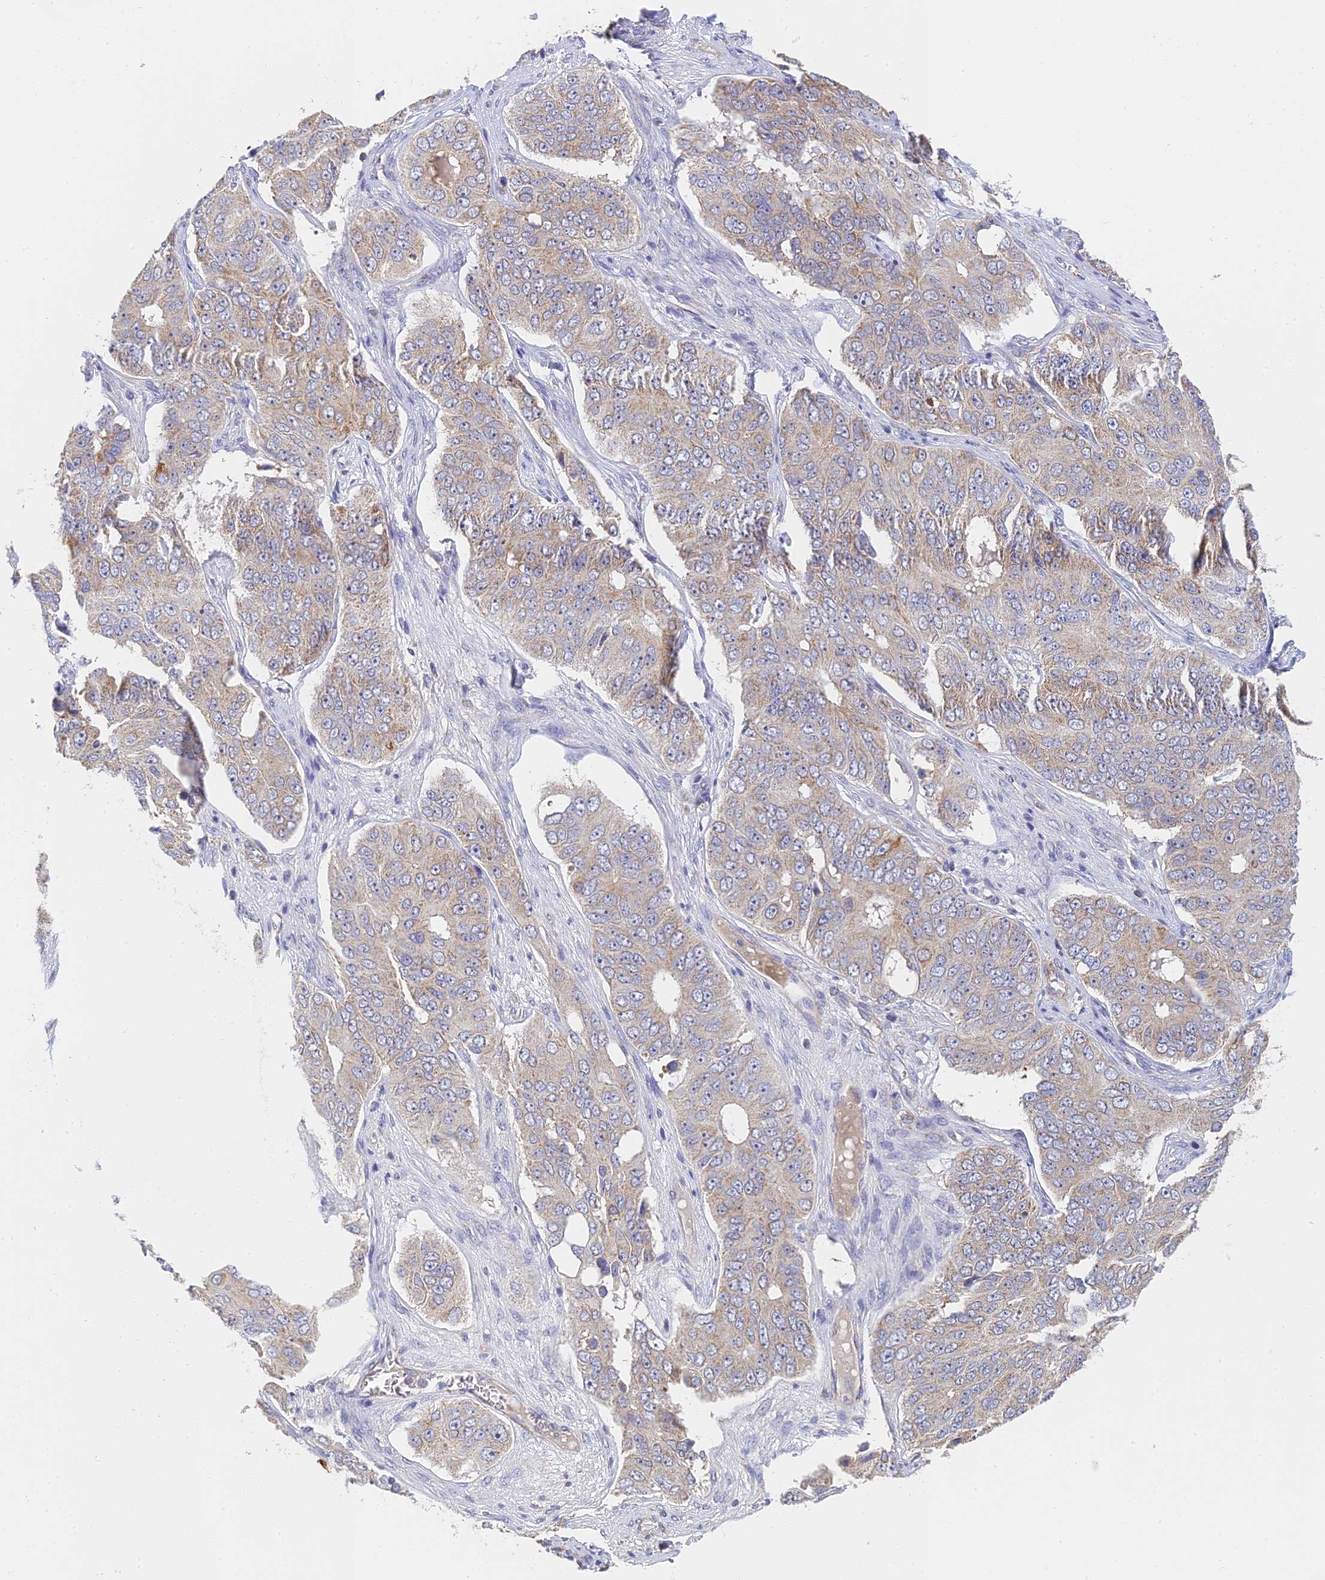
{"staining": {"intensity": "weak", "quantity": ">75%", "location": "cytoplasmic/membranous"}, "tissue": "ovarian cancer", "cell_type": "Tumor cells", "image_type": "cancer", "snomed": [{"axis": "morphology", "description": "Carcinoma, endometroid"}, {"axis": "topography", "description": "Ovary"}], "caption": "Immunohistochemistry (DAB) staining of human endometroid carcinoma (ovarian) displays weak cytoplasmic/membranous protein expression in approximately >75% of tumor cells.", "gene": "MRPL15", "patient": {"sex": "female", "age": 51}}